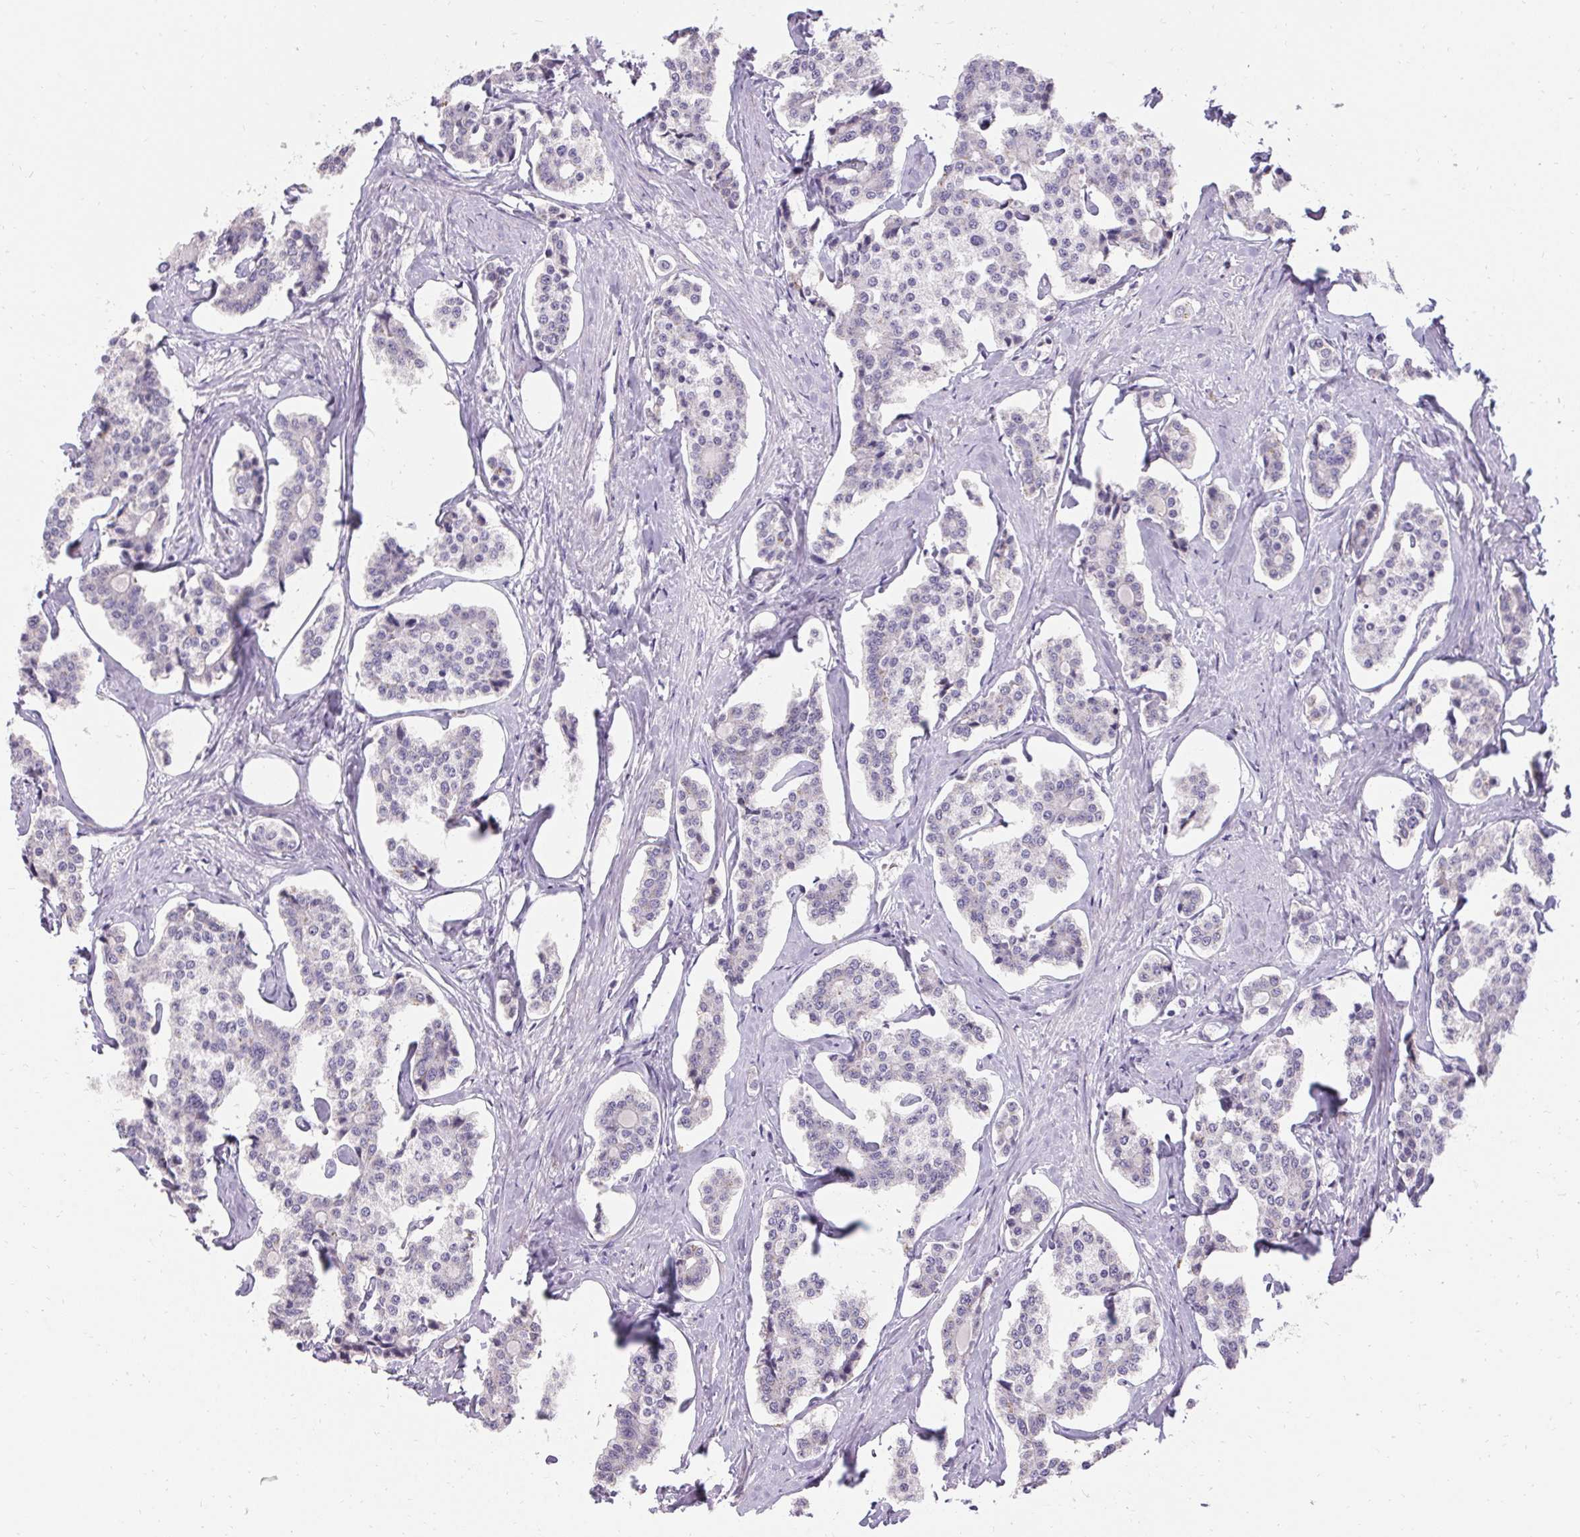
{"staining": {"intensity": "negative", "quantity": "none", "location": "none"}, "tissue": "carcinoid", "cell_type": "Tumor cells", "image_type": "cancer", "snomed": [{"axis": "morphology", "description": "Carcinoid, malignant, NOS"}, {"axis": "topography", "description": "Small intestine"}], "caption": "Human malignant carcinoid stained for a protein using immunohistochemistry (IHC) shows no positivity in tumor cells.", "gene": "HSD17B3", "patient": {"sex": "female", "age": 65}}